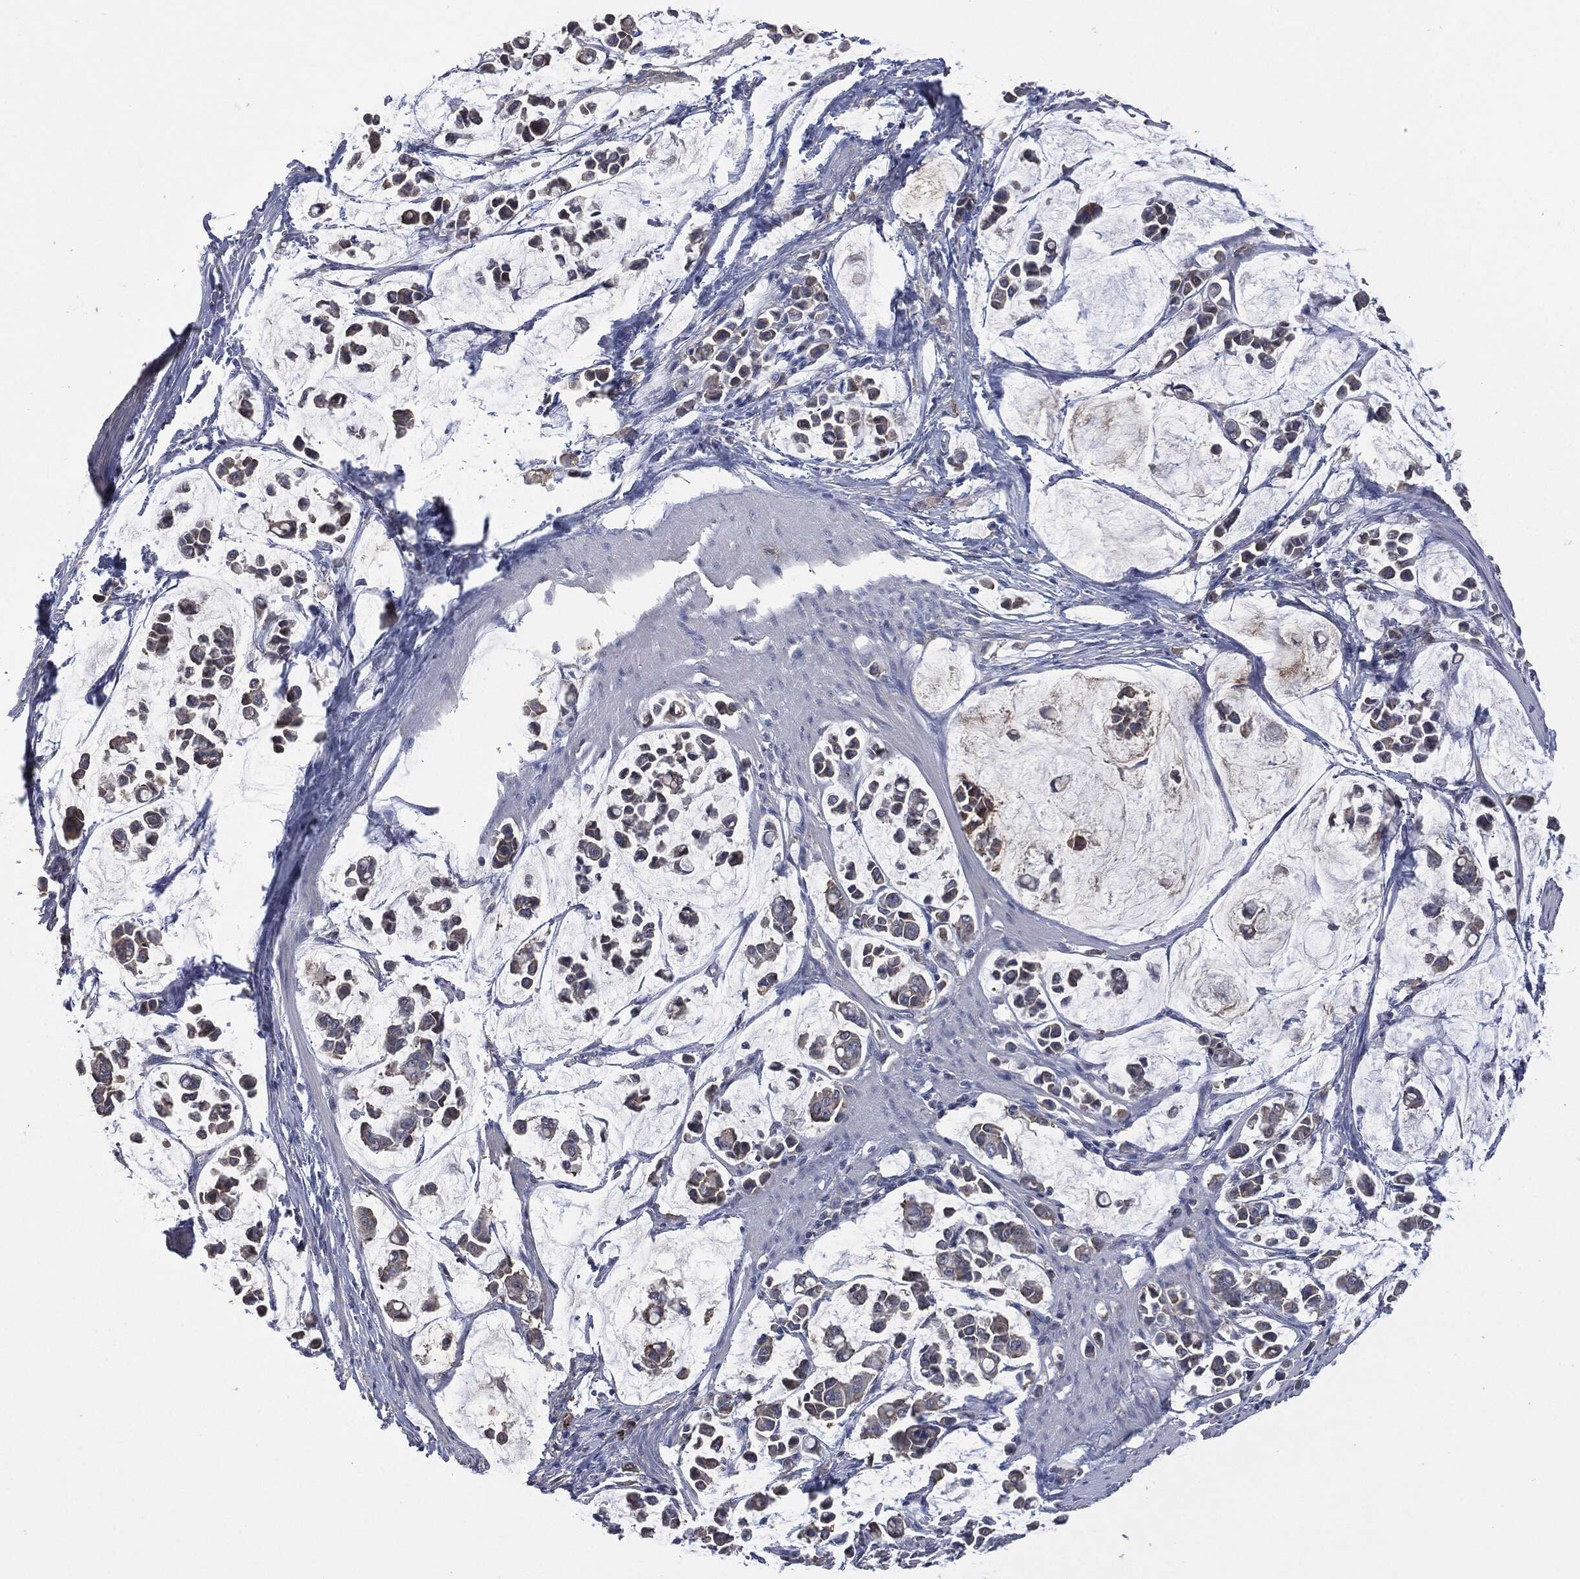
{"staining": {"intensity": "moderate", "quantity": "25%-75%", "location": "cytoplasmic/membranous"}, "tissue": "stomach cancer", "cell_type": "Tumor cells", "image_type": "cancer", "snomed": [{"axis": "morphology", "description": "Adenocarcinoma, NOS"}, {"axis": "topography", "description": "Stomach"}], "caption": "A brown stain highlights moderate cytoplasmic/membranous expression of a protein in human stomach adenocarcinoma tumor cells.", "gene": "CD33", "patient": {"sex": "male", "age": 82}}